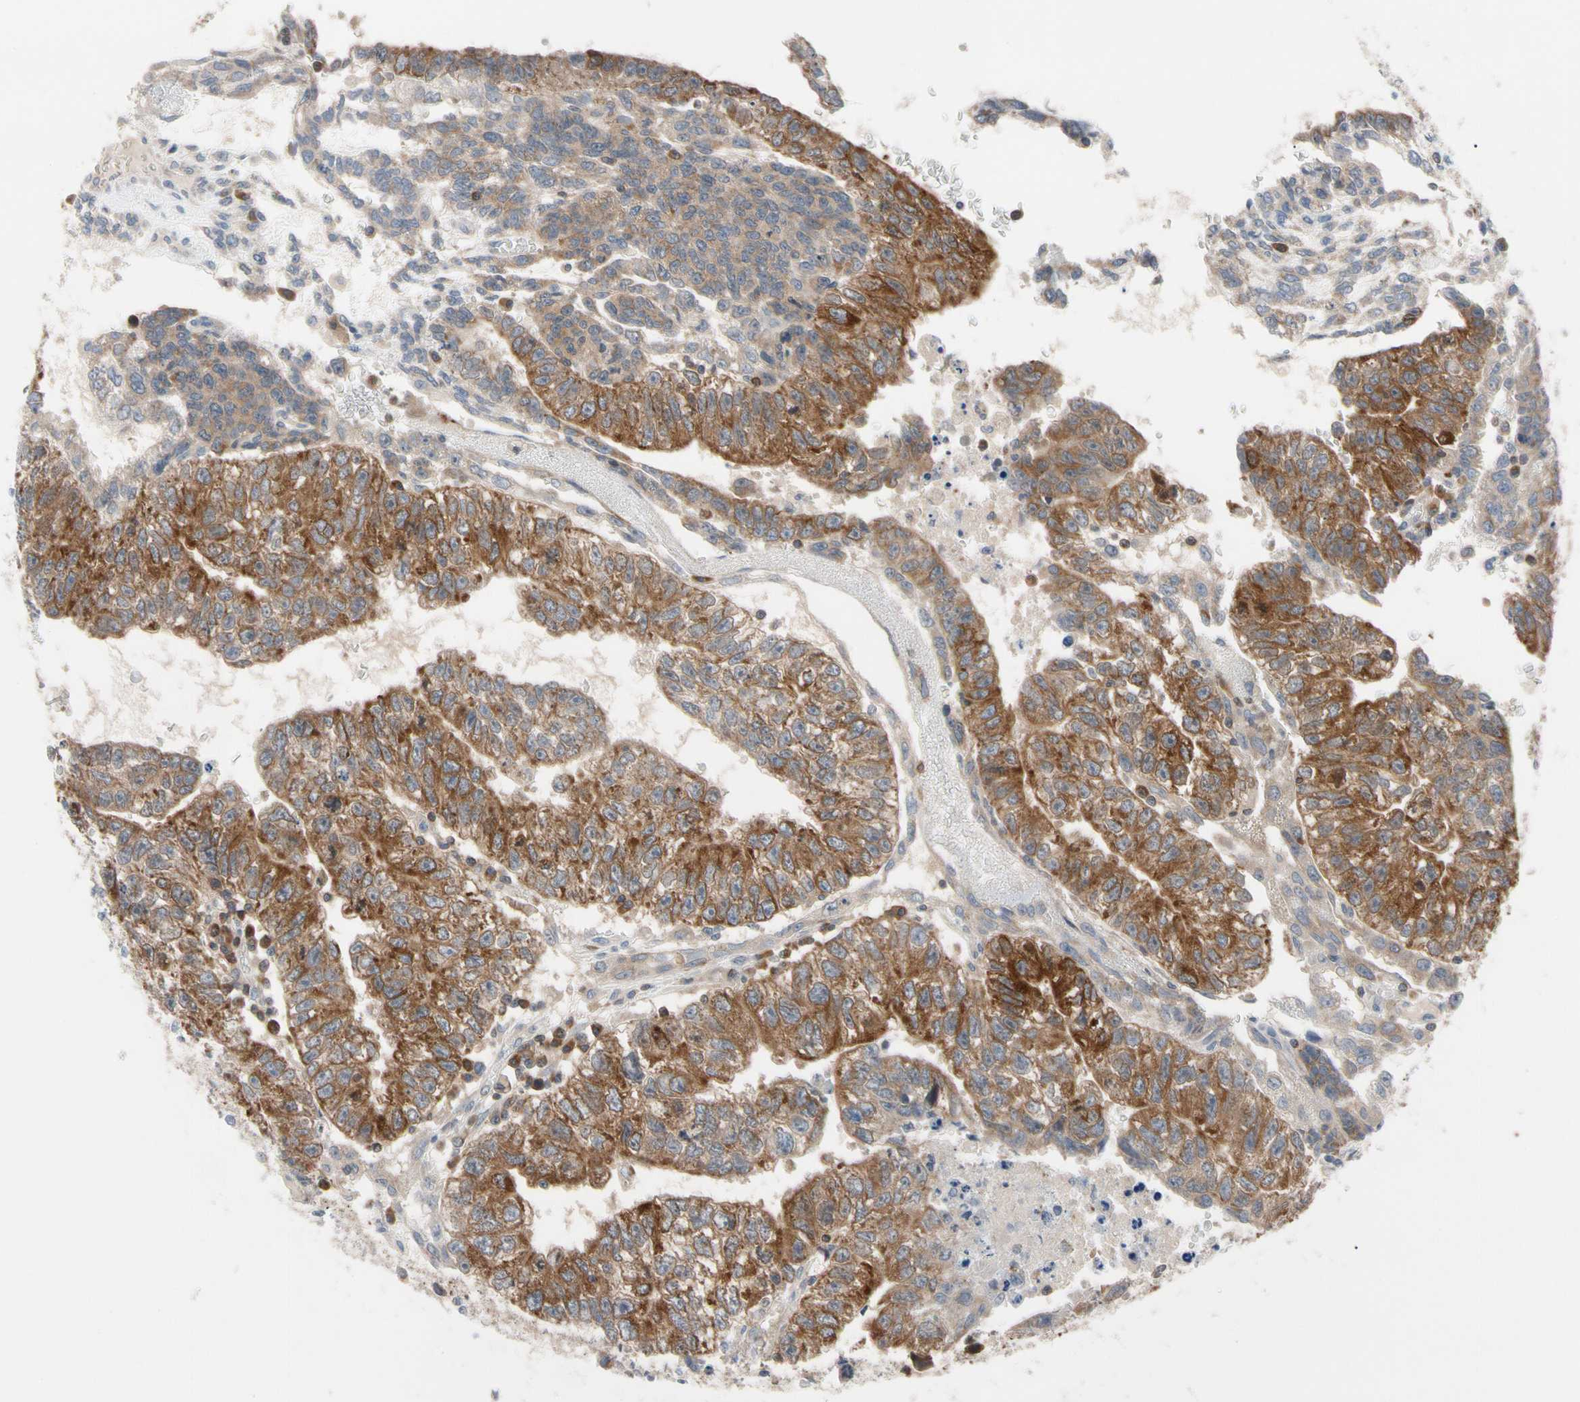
{"staining": {"intensity": "strong", "quantity": ">75%", "location": "cytoplasmic/membranous"}, "tissue": "testis cancer", "cell_type": "Tumor cells", "image_type": "cancer", "snomed": [{"axis": "morphology", "description": "Seminoma, NOS"}, {"axis": "morphology", "description": "Carcinoma, Embryonal, NOS"}, {"axis": "topography", "description": "Testis"}], "caption": "Protein expression analysis of human testis cancer reveals strong cytoplasmic/membranous expression in about >75% of tumor cells.", "gene": "MCL1", "patient": {"sex": "male", "age": 52}}